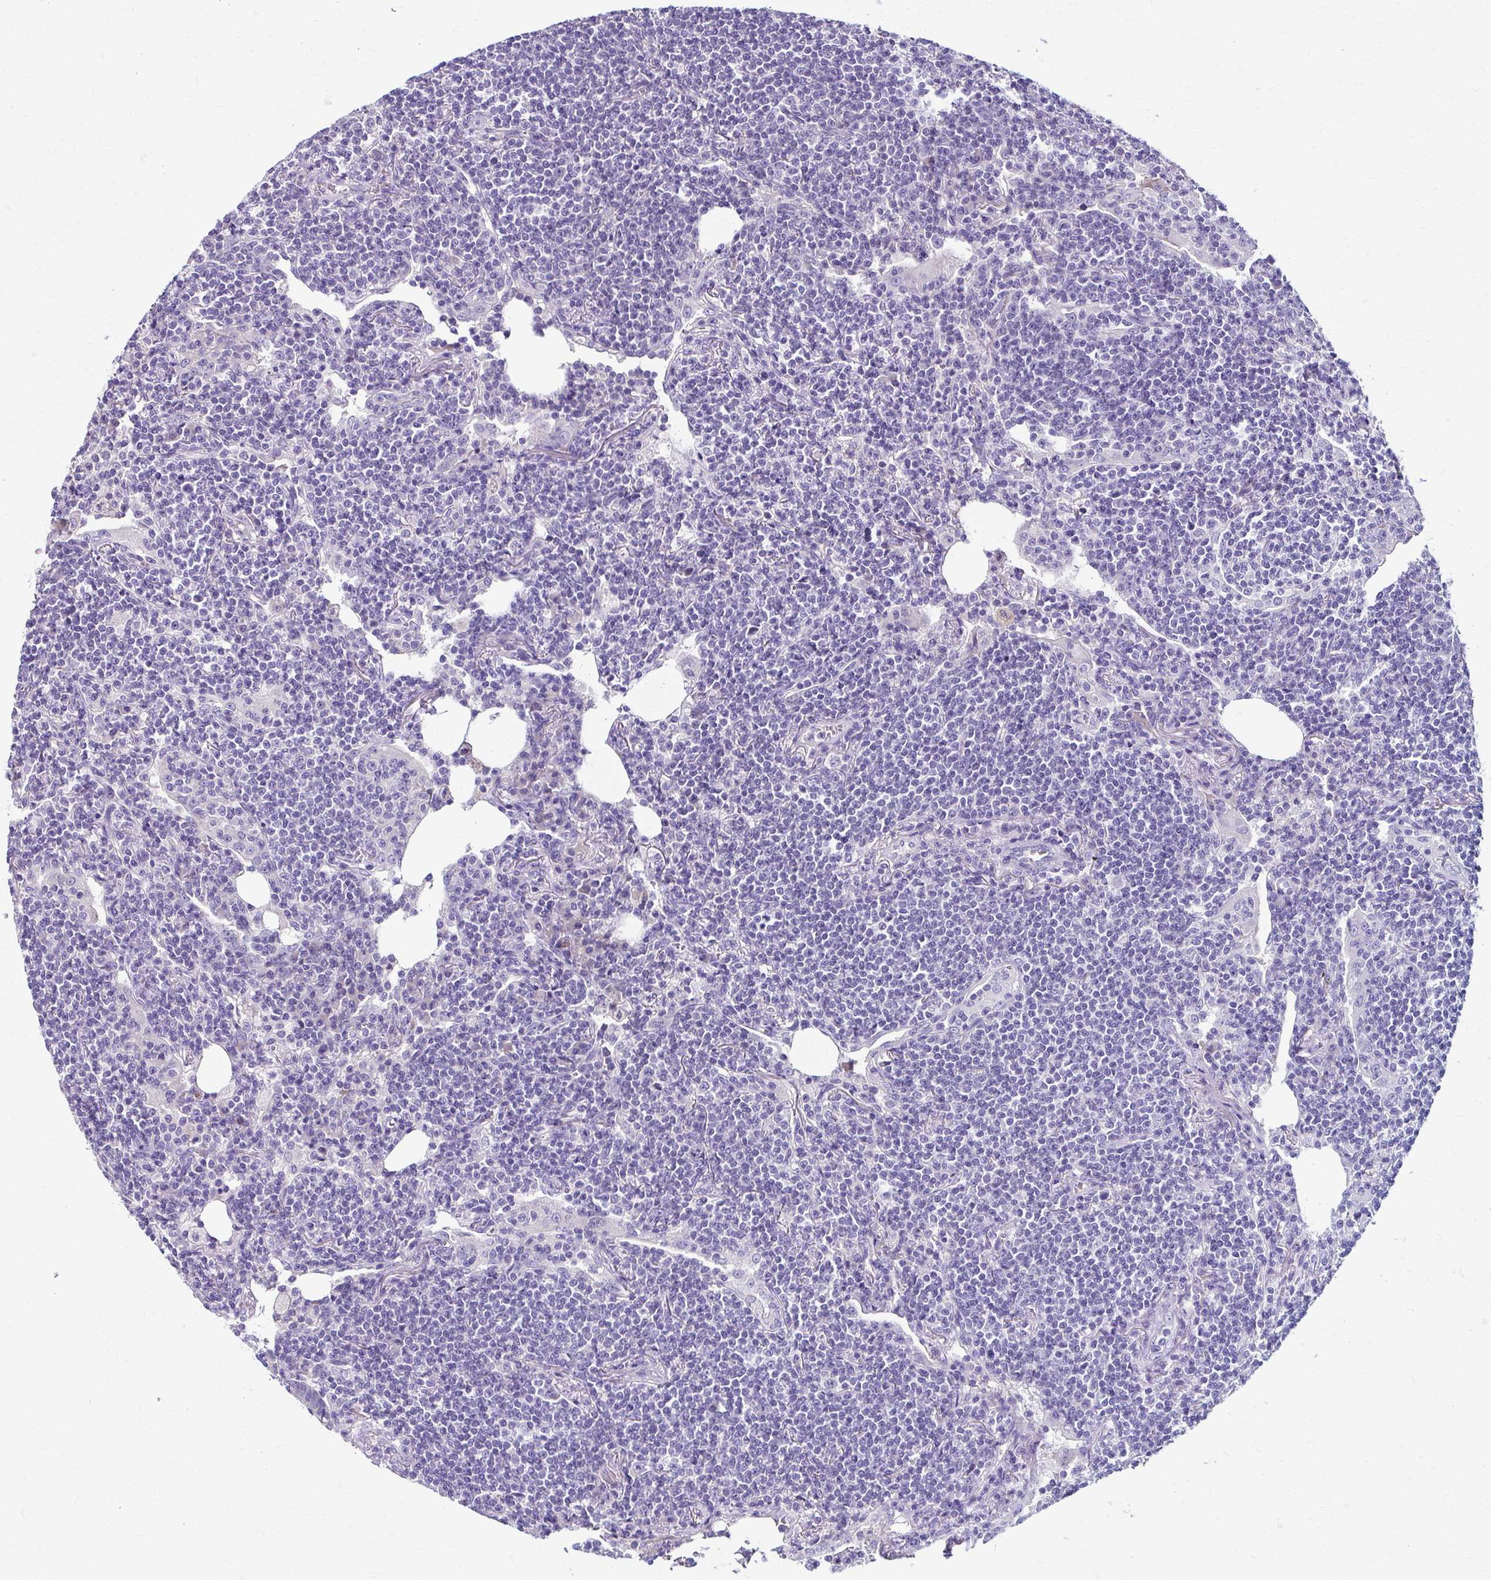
{"staining": {"intensity": "negative", "quantity": "none", "location": "none"}, "tissue": "lymphoma", "cell_type": "Tumor cells", "image_type": "cancer", "snomed": [{"axis": "morphology", "description": "Malignant lymphoma, non-Hodgkin's type, Low grade"}, {"axis": "topography", "description": "Lung"}], "caption": "This photomicrograph is of lymphoma stained with immunohistochemistry to label a protein in brown with the nuclei are counter-stained blue. There is no staining in tumor cells.", "gene": "ZNF555", "patient": {"sex": "female", "age": 71}}